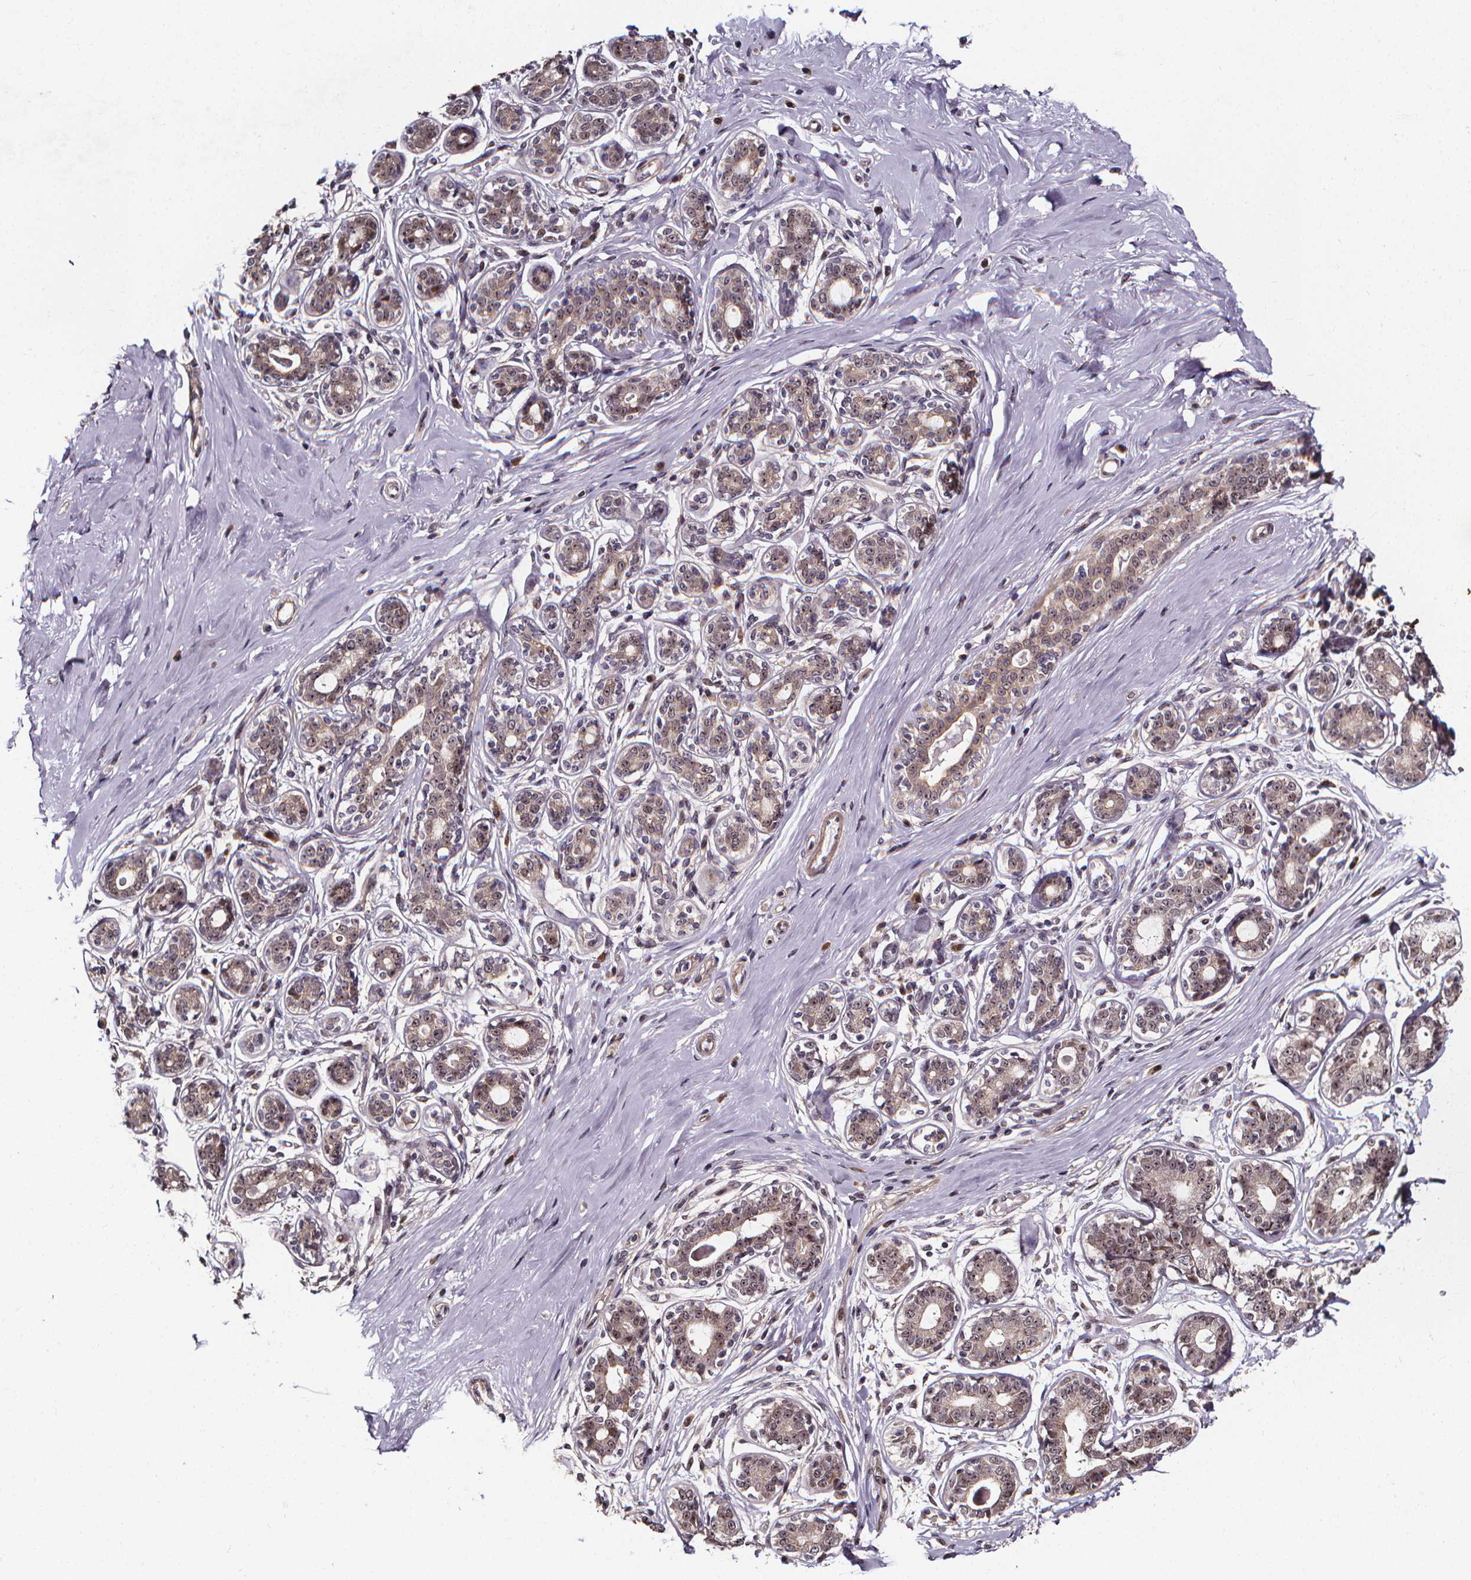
{"staining": {"intensity": "negative", "quantity": "none", "location": "none"}, "tissue": "breast", "cell_type": "Adipocytes", "image_type": "normal", "snomed": [{"axis": "morphology", "description": "Normal tissue, NOS"}, {"axis": "topography", "description": "Skin"}, {"axis": "topography", "description": "Breast"}], "caption": "Immunohistochemical staining of unremarkable human breast shows no significant staining in adipocytes.", "gene": "DDIT3", "patient": {"sex": "female", "age": 43}}